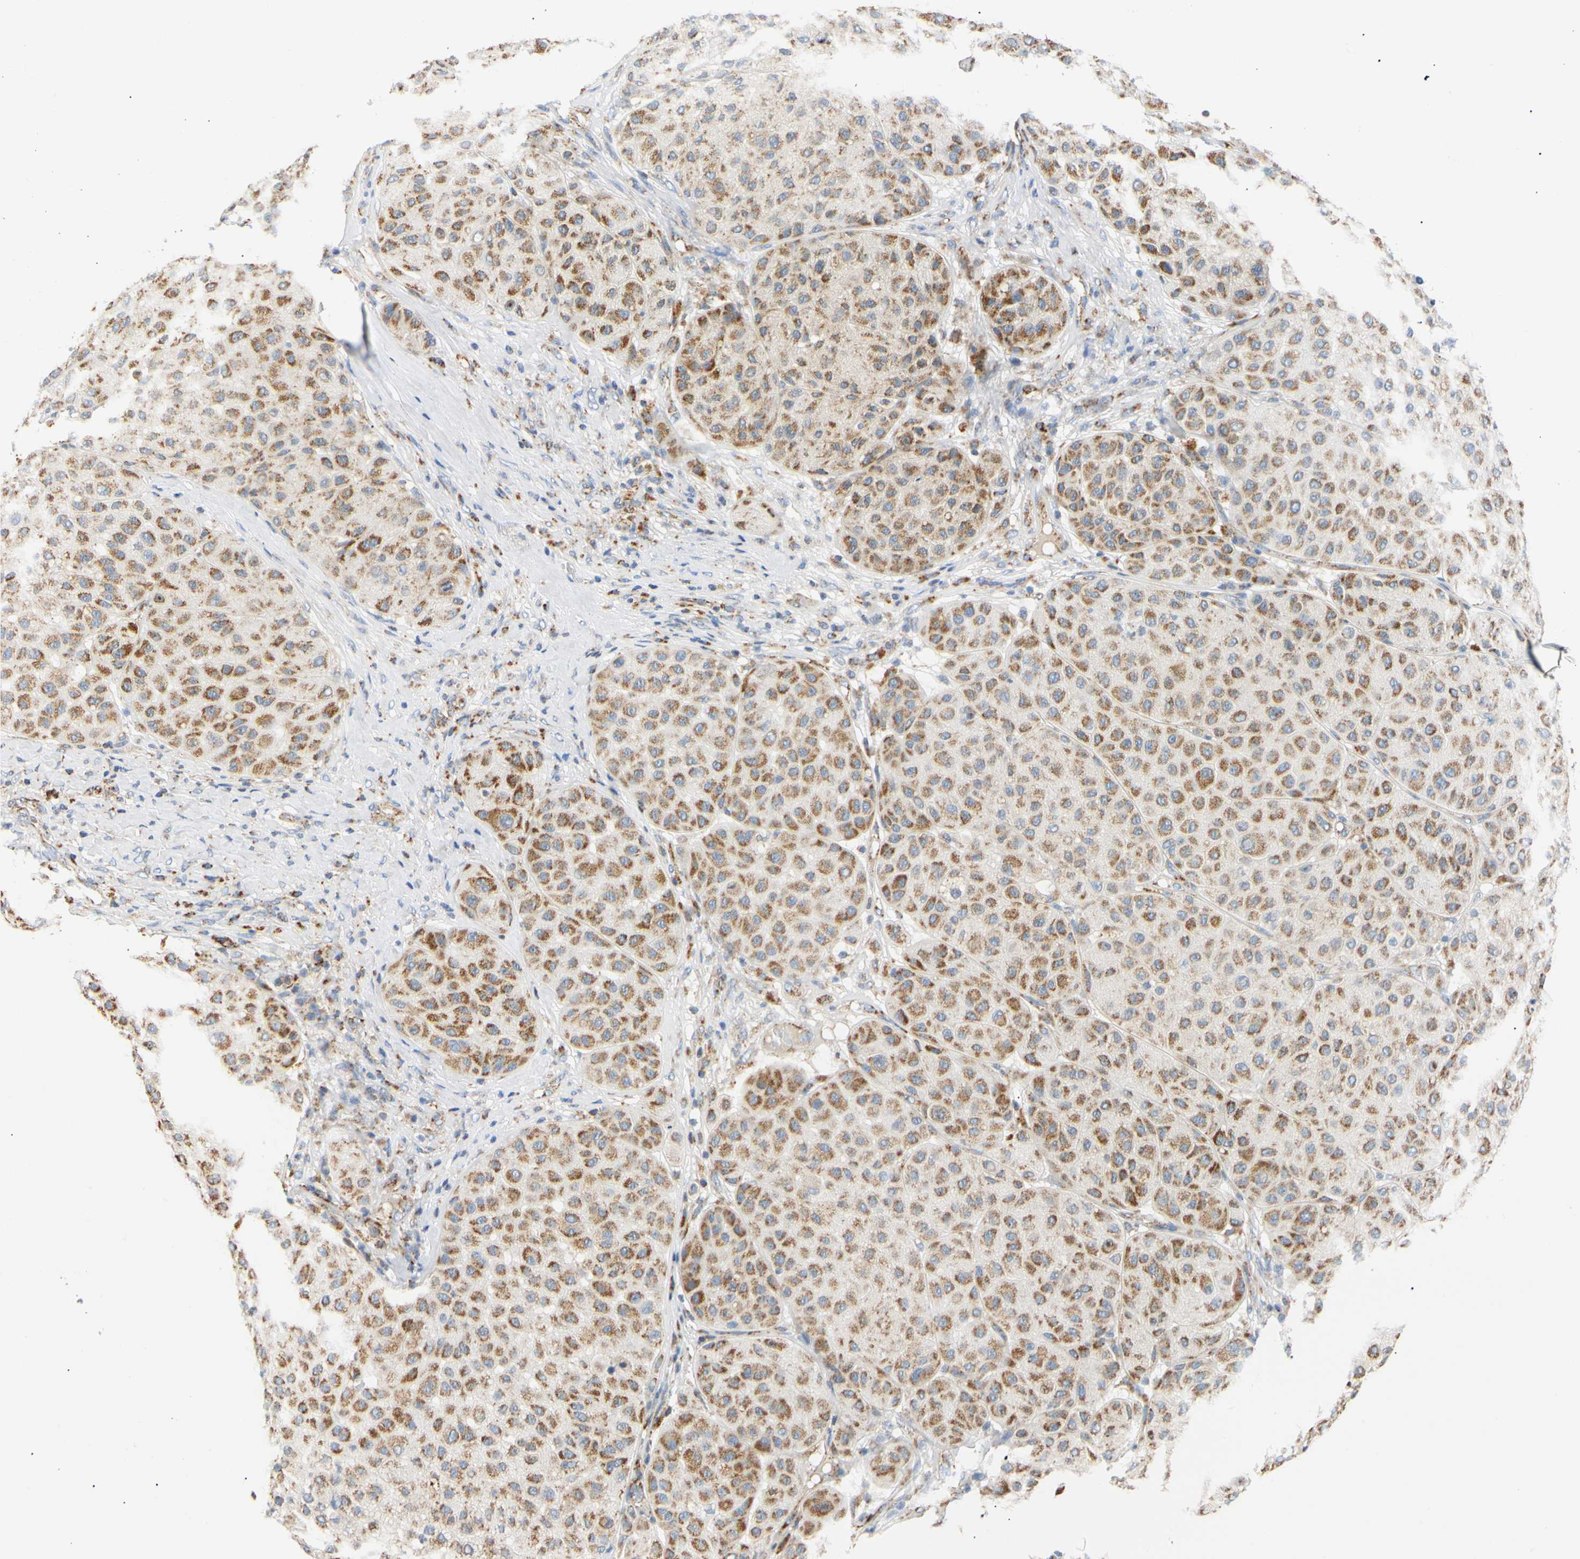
{"staining": {"intensity": "moderate", "quantity": ">75%", "location": "cytoplasmic/membranous"}, "tissue": "melanoma", "cell_type": "Tumor cells", "image_type": "cancer", "snomed": [{"axis": "morphology", "description": "Normal tissue, NOS"}, {"axis": "morphology", "description": "Malignant melanoma, Metastatic site"}, {"axis": "topography", "description": "Skin"}], "caption": "Protein expression by immunohistochemistry displays moderate cytoplasmic/membranous positivity in approximately >75% of tumor cells in malignant melanoma (metastatic site). The protein is stained brown, and the nuclei are stained in blue (DAB (3,3'-diaminobenzidine) IHC with brightfield microscopy, high magnification).", "gene": "ACAT1", "patient": {"sex": "male", "age": 41}}